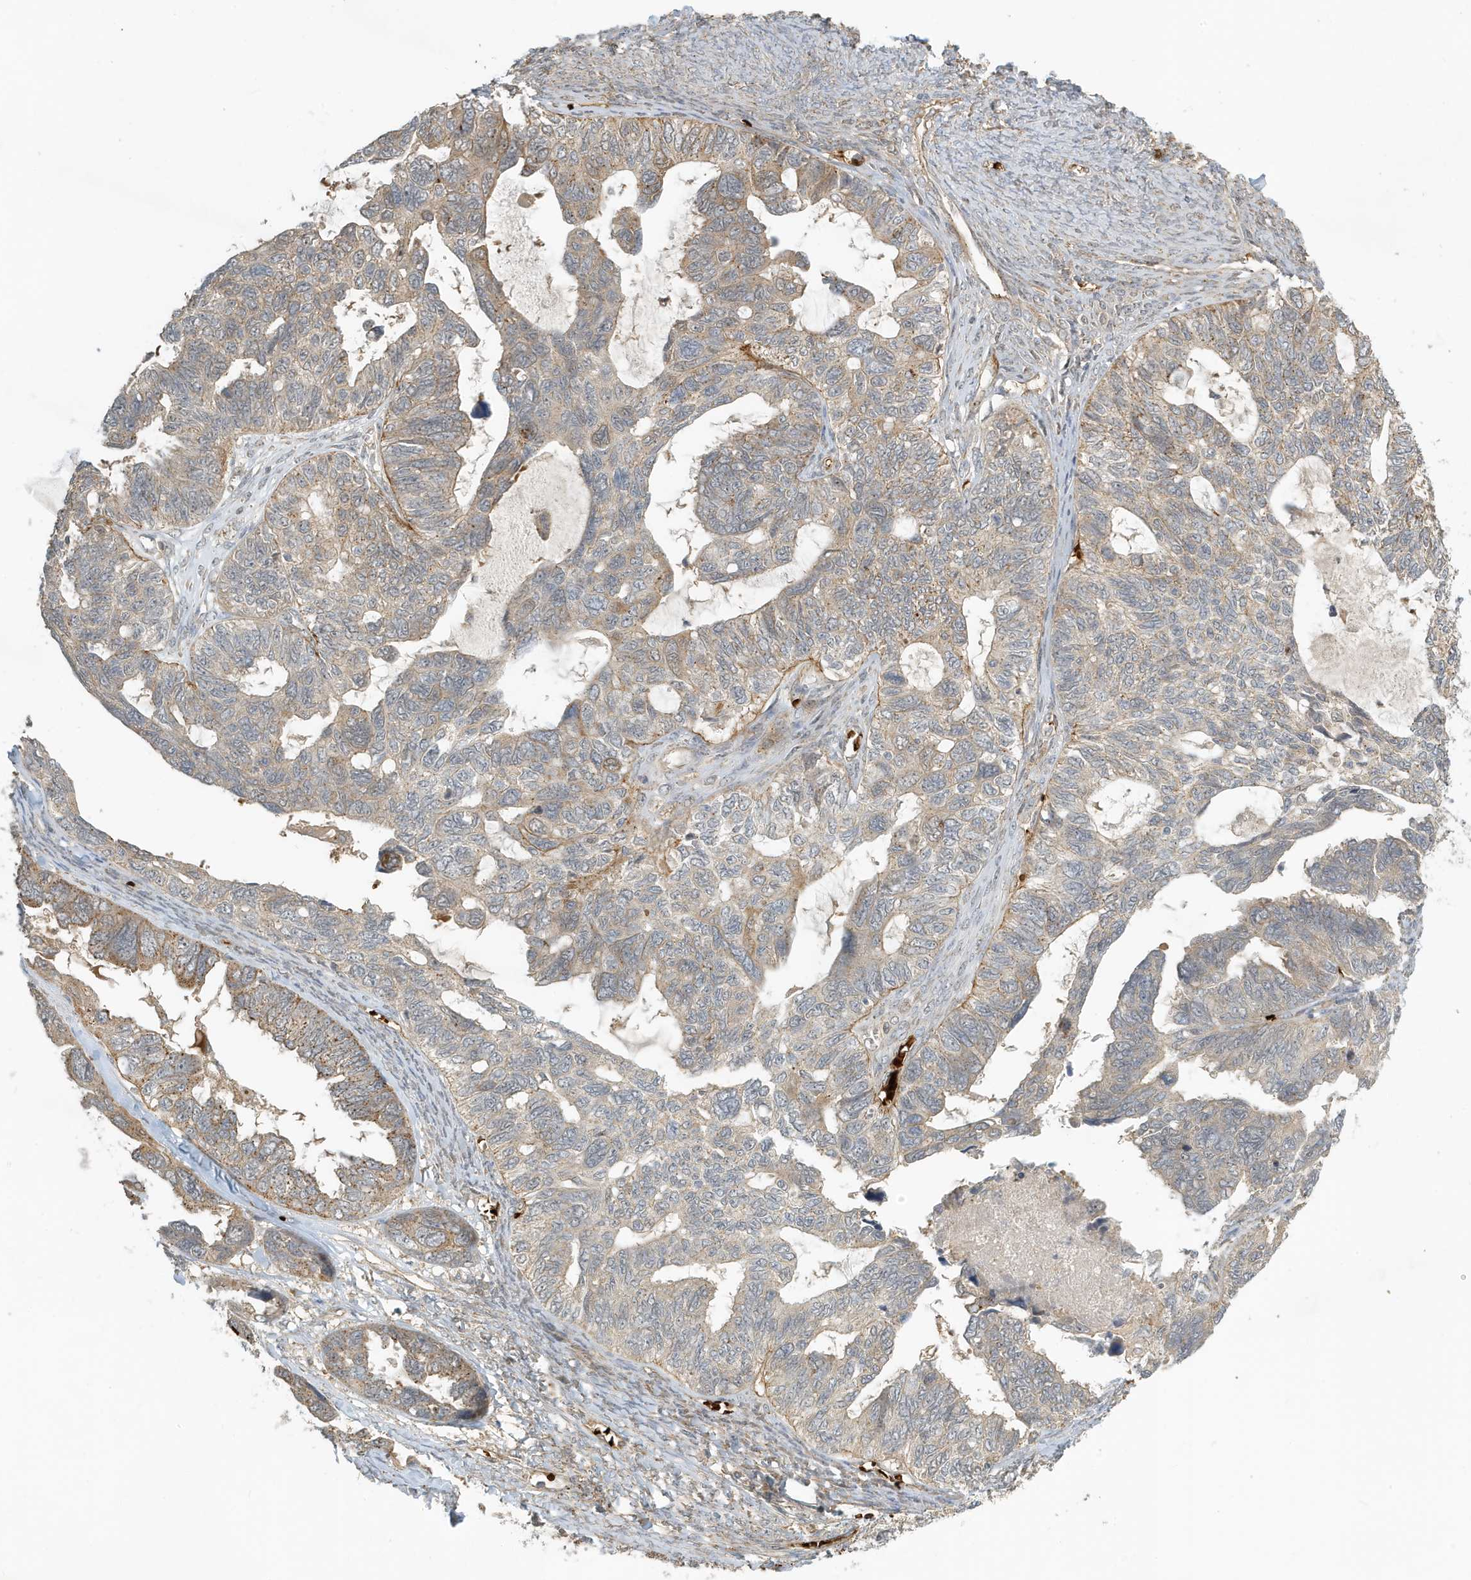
{"staining": {"intensity": "weak", "quantity": "25%-75%", "location": "cytoplasmic/membranous"}, "tissue": "ovarian cancer", "cell_type": "Tumor cells", "image_type": "cancer", "snomed": [{"axis": "morphology", "description": "Cystadenocarcinoma, serous, NOS"}, {"axis": "topography", "description": "Ovary"}], "caption": "Immunohistochemistry (IHC) micrograph of ovarian cancer stained for a protein (brown), which reveals low levels of weak cytoplasmic/membranous expression in about 25%-75% of tumor cells.", "gene": "FYCO1", "patient": {"sex": "female", "age": 79}}